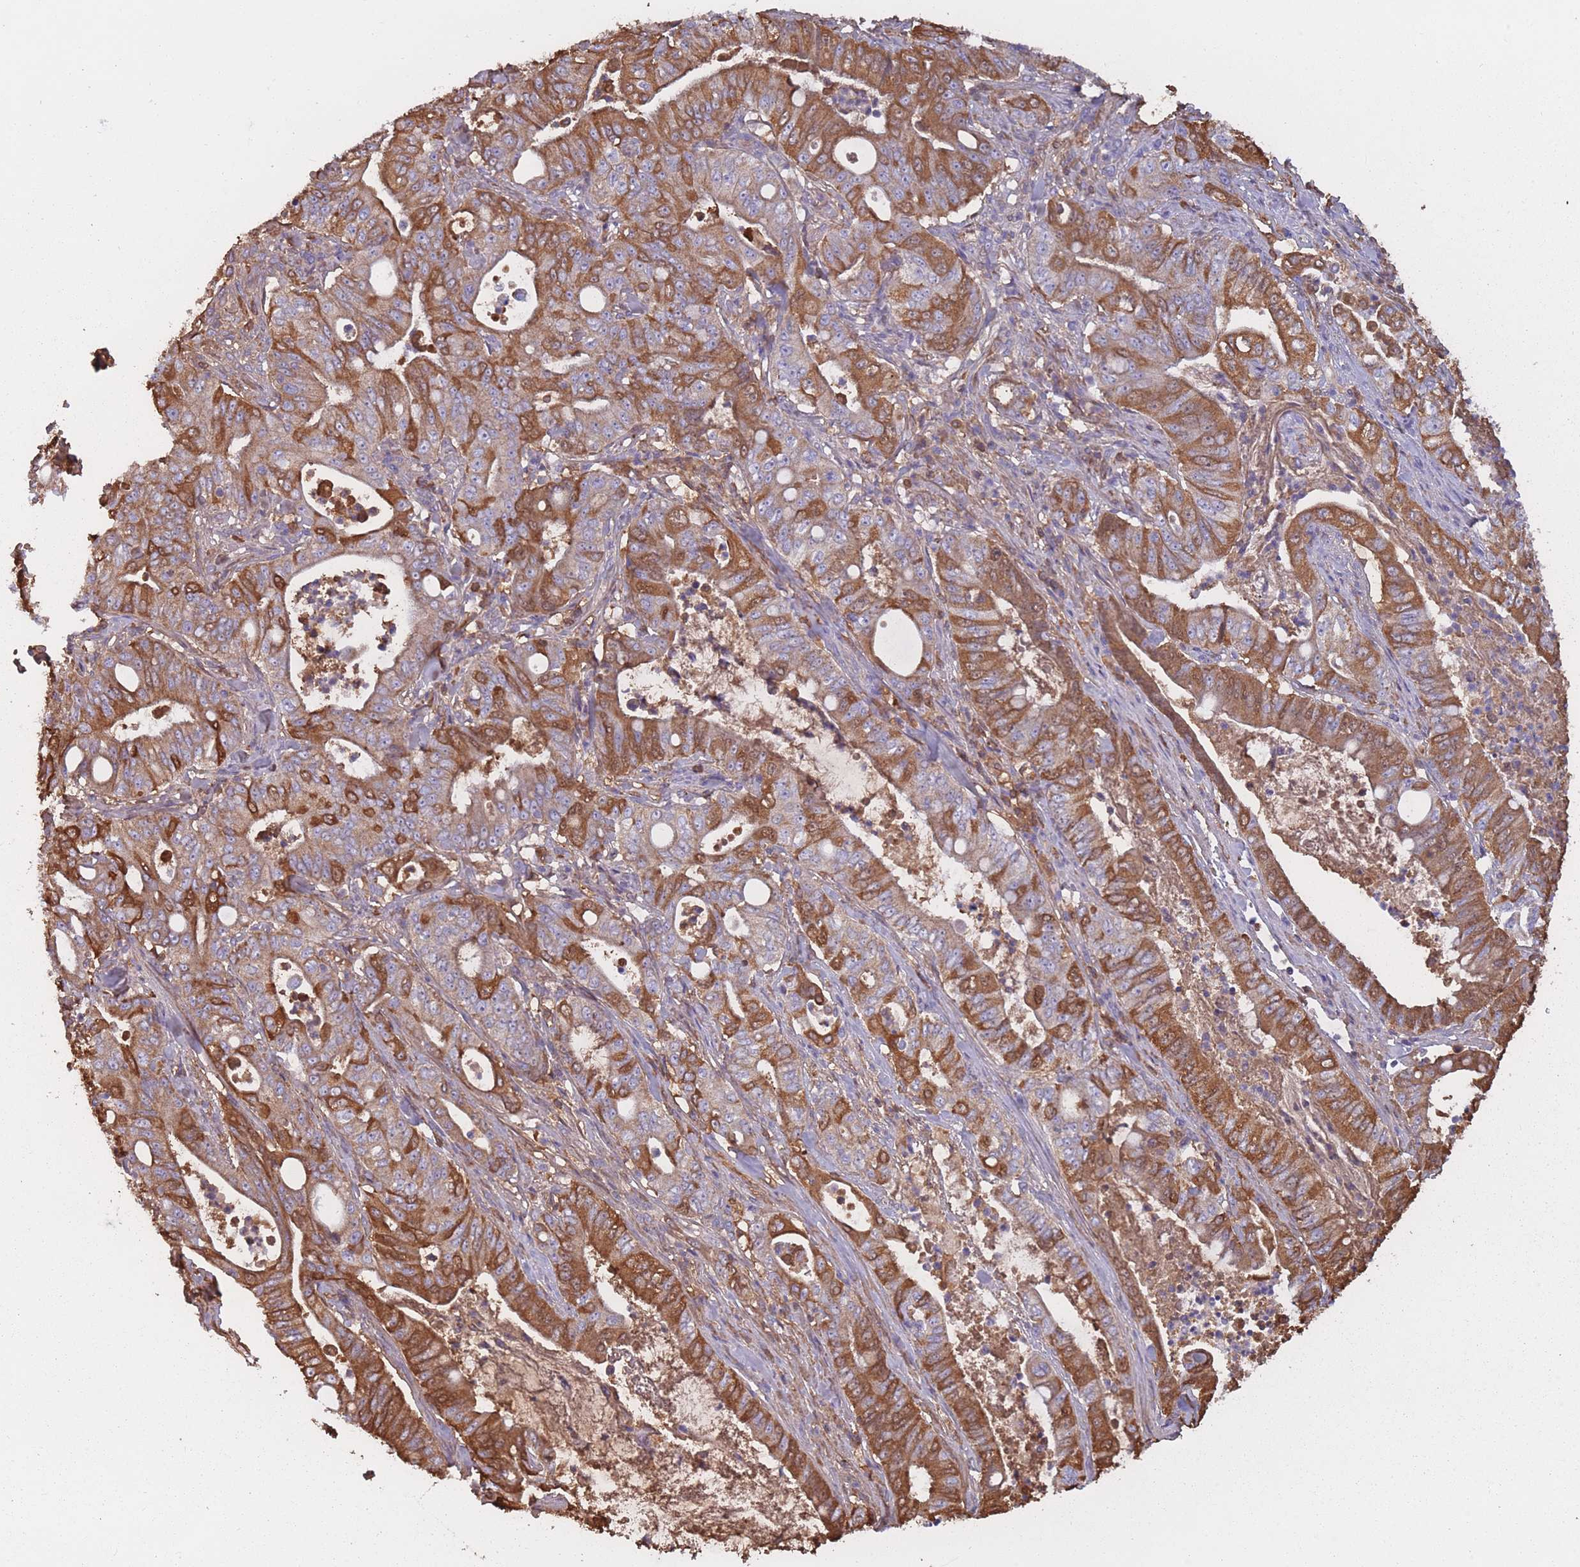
{"staining": {"intensity": "moderate", "quantity": ">75%", "location": "cytoplasmic/membranous"}, "tissue": "pancreatic cancer", "cell_type": "Tumor cells", "image_type": "cancer", "snomed": [{"axis": "morphology", "description": "Adenocarcinoma, NOS"}, {"axis": "topography", "description": "Pancreas"}], "caption": "Protein staining of adenocarcinoma (pancreatic) tissue displays moderate cytoplasmic/membranous positivity in approximately >75% of tumor cells.", "gene": "KAT2A", "patient": {"sex": "male", "age": 71}}